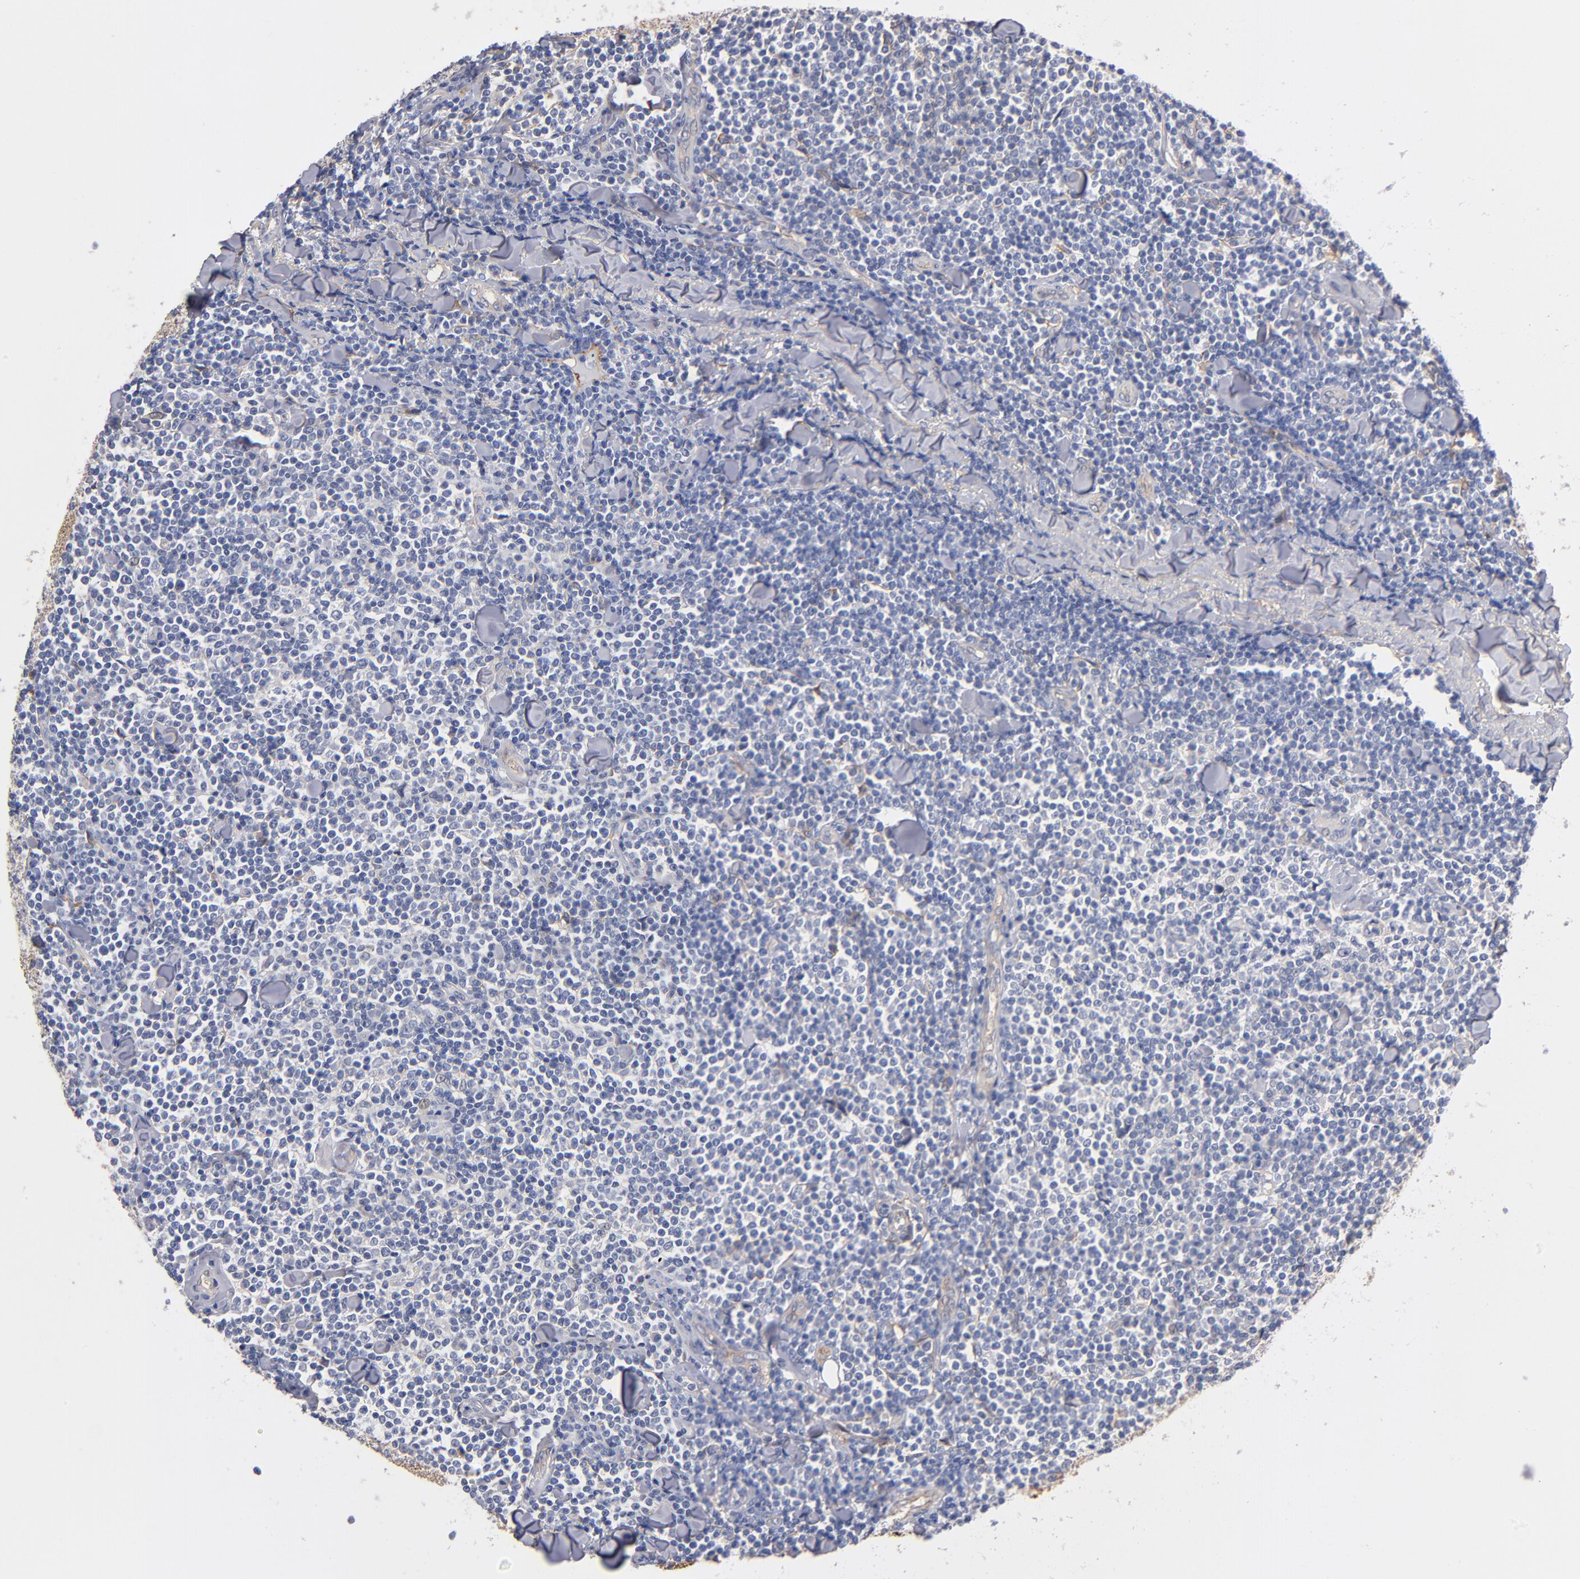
{"staining": {"intensity": "negative", "quantity": "none", "location": "none"}, "tissue": "lymphoma", "cell_type": "Tumor cells", "image_type": "cancer", "snomed": [{"axis": "morphology", "description": "Malignant lymphoma, non-Hodgkin's type, Low grade"}, {"axis": "topography", "description": "Soft tissue"}], "caption": "Immunohistochemistry (IHC) histopathology image of neoplastic tissue: malignant lymphoma, non-Hodgkin's type (low-grade) stained with DAB displays no significant protein positivity in tumor cells.", "gene": "PLSCR4", "patient": {"sex": "male", "age": 92}}